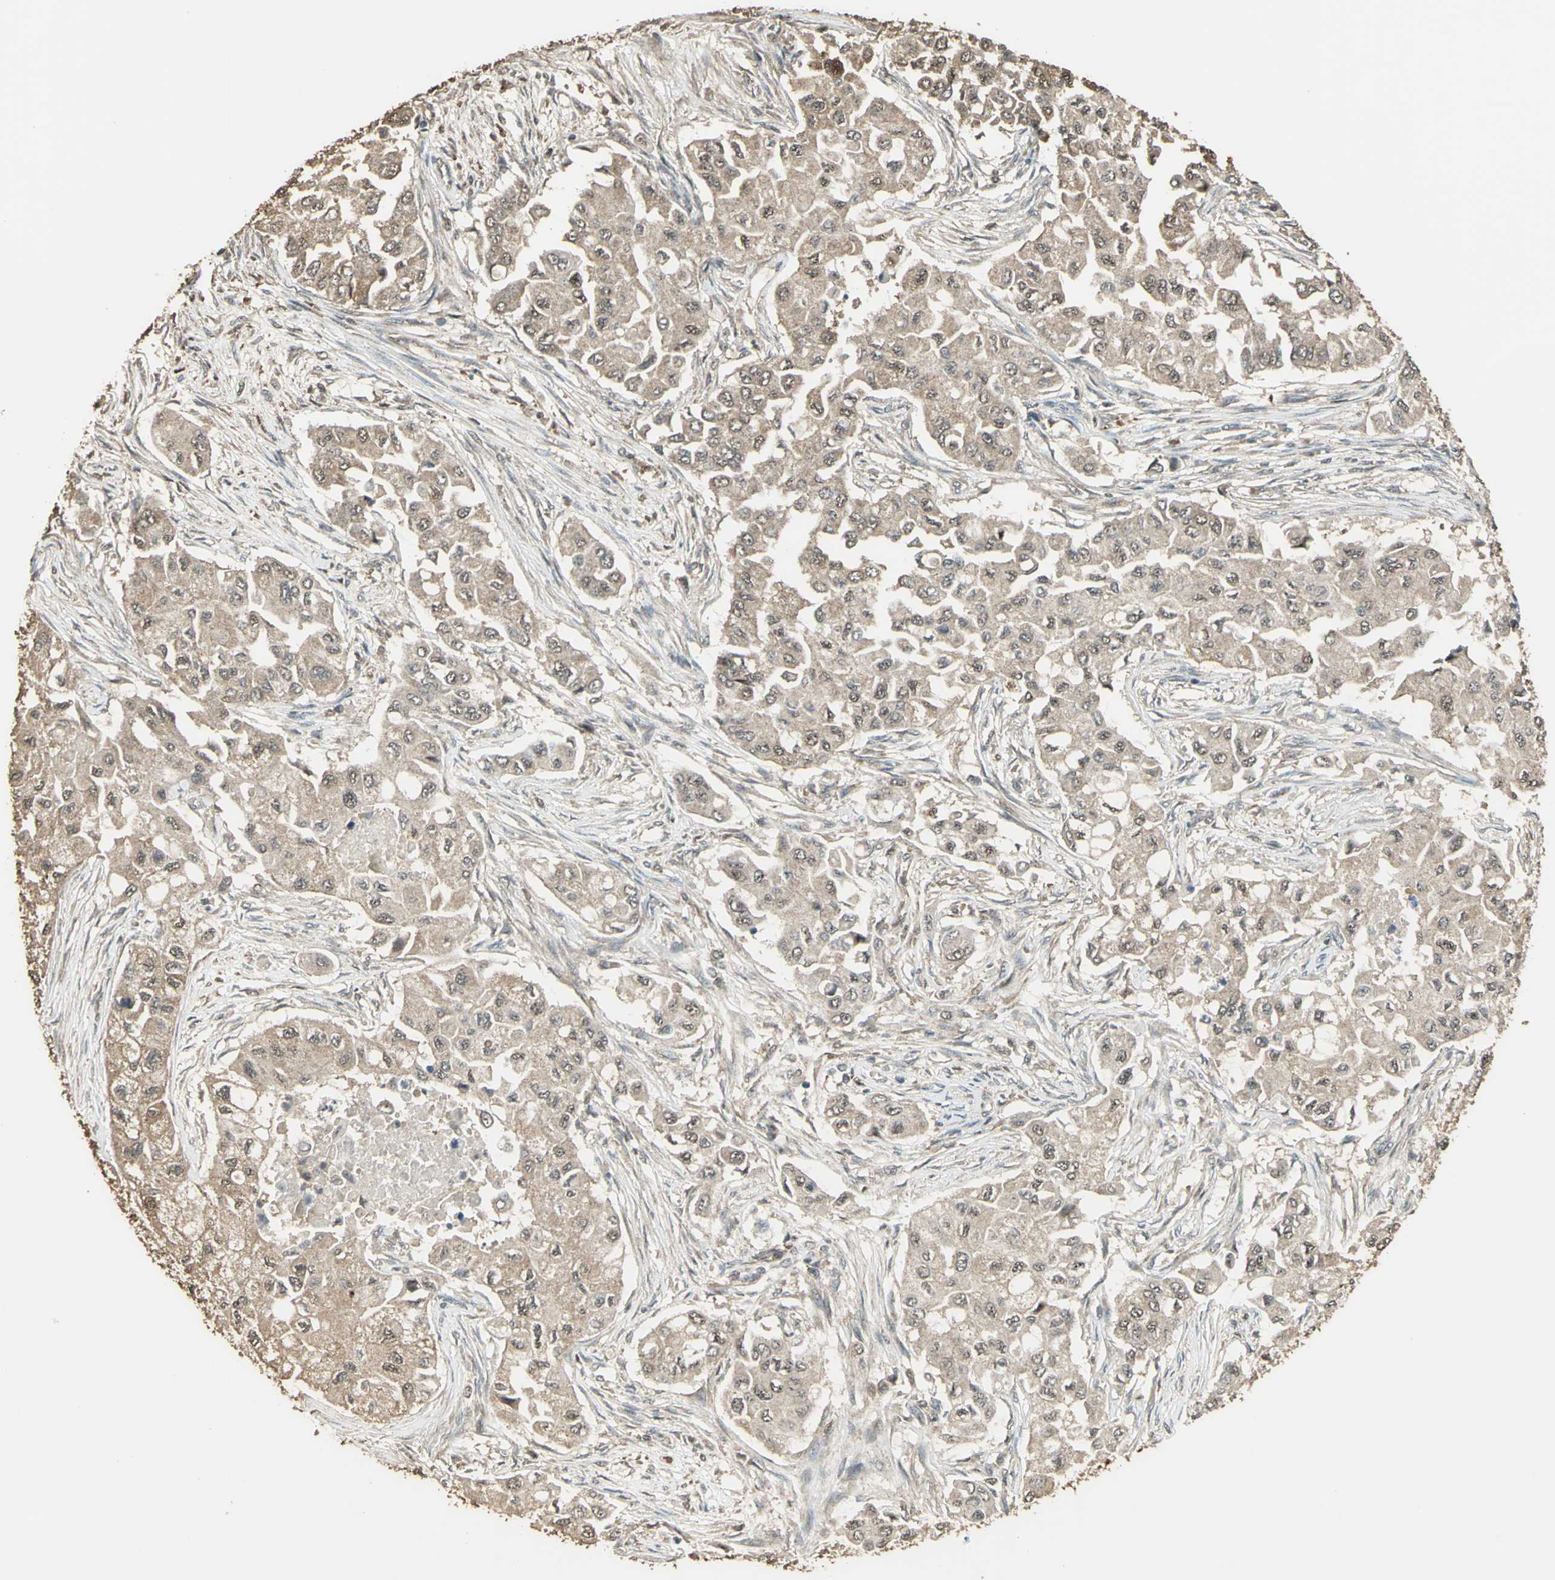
{"staining": {"intensity": "weak", "quantity": ">75%", "location": "cytoplasmic/membranous"}, "tissue": "breast cancer", "cell_type": "Tumor cells", "image_type": "cancer", "snomed": [{"axis": "morphology", "description": "Neoplasm, malignant, NOS"}, {"axis": "topography", "description": "Breast"}], "caption": "Malignant neoplasm (breast) stained with IHC exhibits weak cytoplasmic/membranous staining in approximately >75% of tumor cells.", "gene": "UCHL5", "patient": {"sex": "female", "age": 50}}